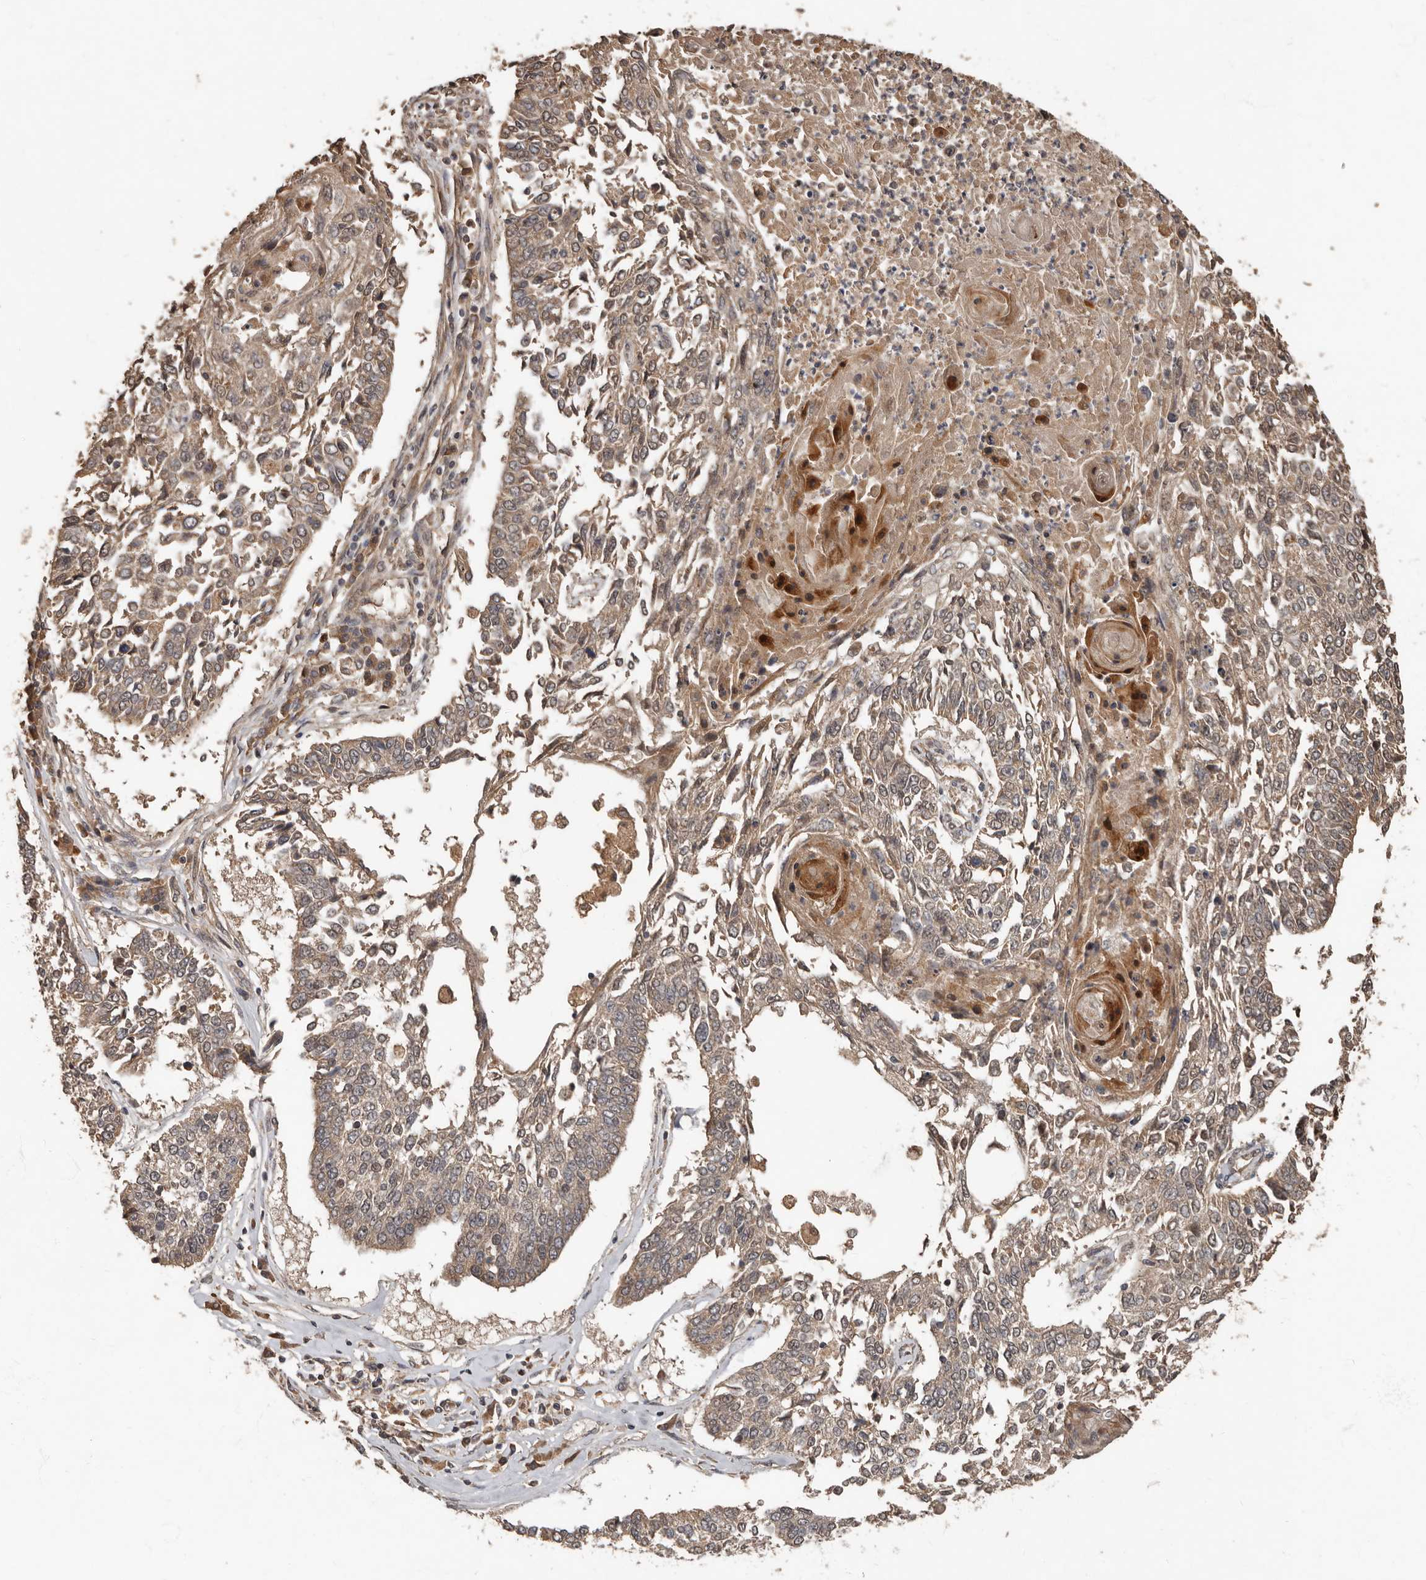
{"staining": {"intensity": "weak", "quantity": ">75%", "location": "cytoplasmic/membranous"}, "tissue": "lung cancer", "cell_type": "Tumor cells", "image_type": "cancer", "snomed": [{"axis": "morphology", "description": "Normal tissue, NOS"}, {"axis": "morphology", "description": "Squamous cell carcinoma, NOS"}, {"axis": "topography", "description": "Cartilage tissue"}, {"axis": "topography", "description": "Bronchus"}, {"axis": "topography", "description": "Lung"}, {"axis": "topography", "description": "Peripheral nerve tissue"}], "caption": "DAB immunohistochemical staining of lung squamous cell carcinoma shows weak cytoplasmic/membranous protein positivity in approximately >75% of tumor cells.", "gene": "KIF26B", "patient": {"sex": "female", "age": 49}}